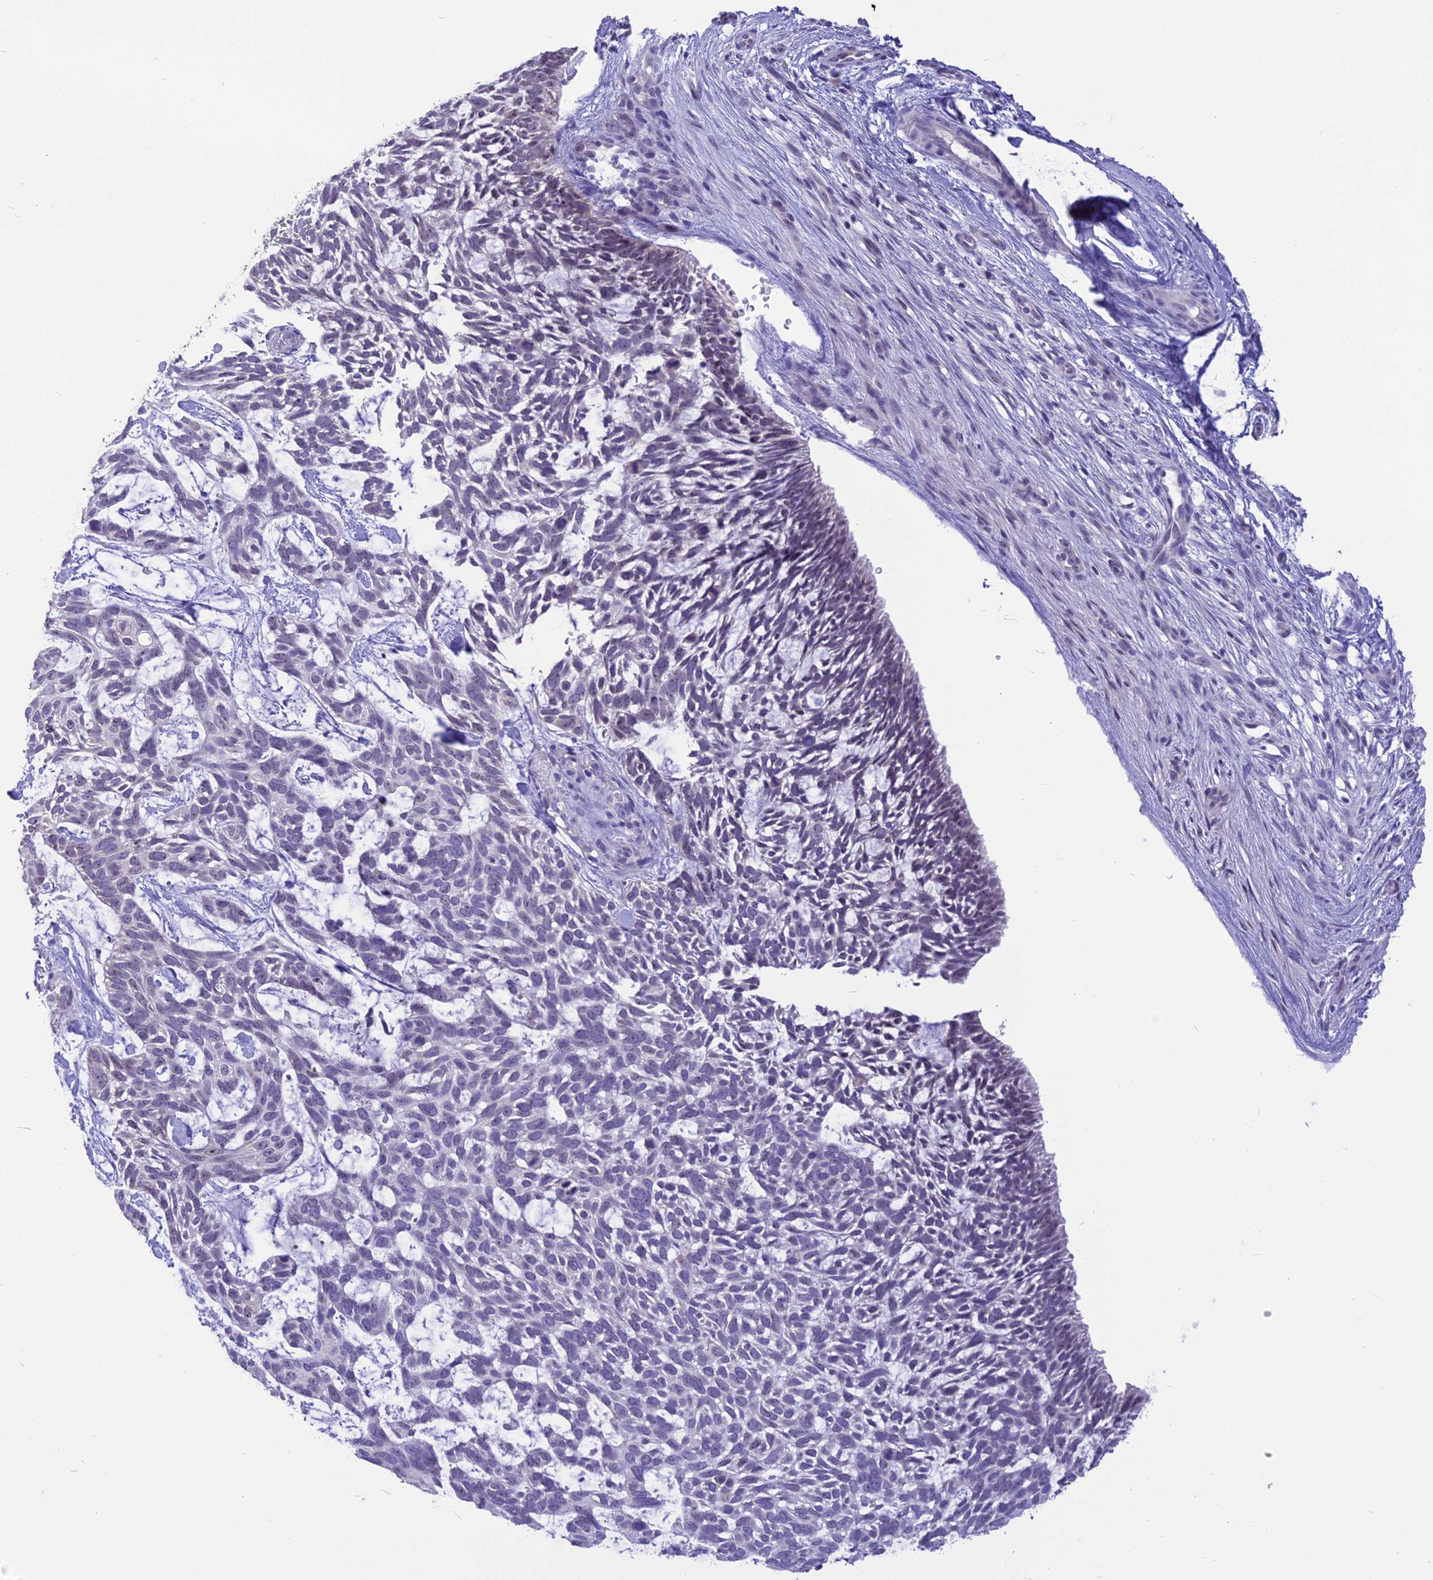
{"staining": {"intensity": "negative", "quantity": "none", "location": "none"}, "tissue": "skin cancer", "cell_type": "Tumor cells", "image_type": "cancer", "snomed": [{"axis": "morphology", "description": "Basal cell carcinoma"}, {"axis": "topography", "description": "Skin"}], "caption": "A histopathology image of basal cell carcinoma (skin) stained for a protein exhibits no brown staining in tumor cells.", "gene": "CMSS1", "patient": {"sex": "male", "age": 88}}